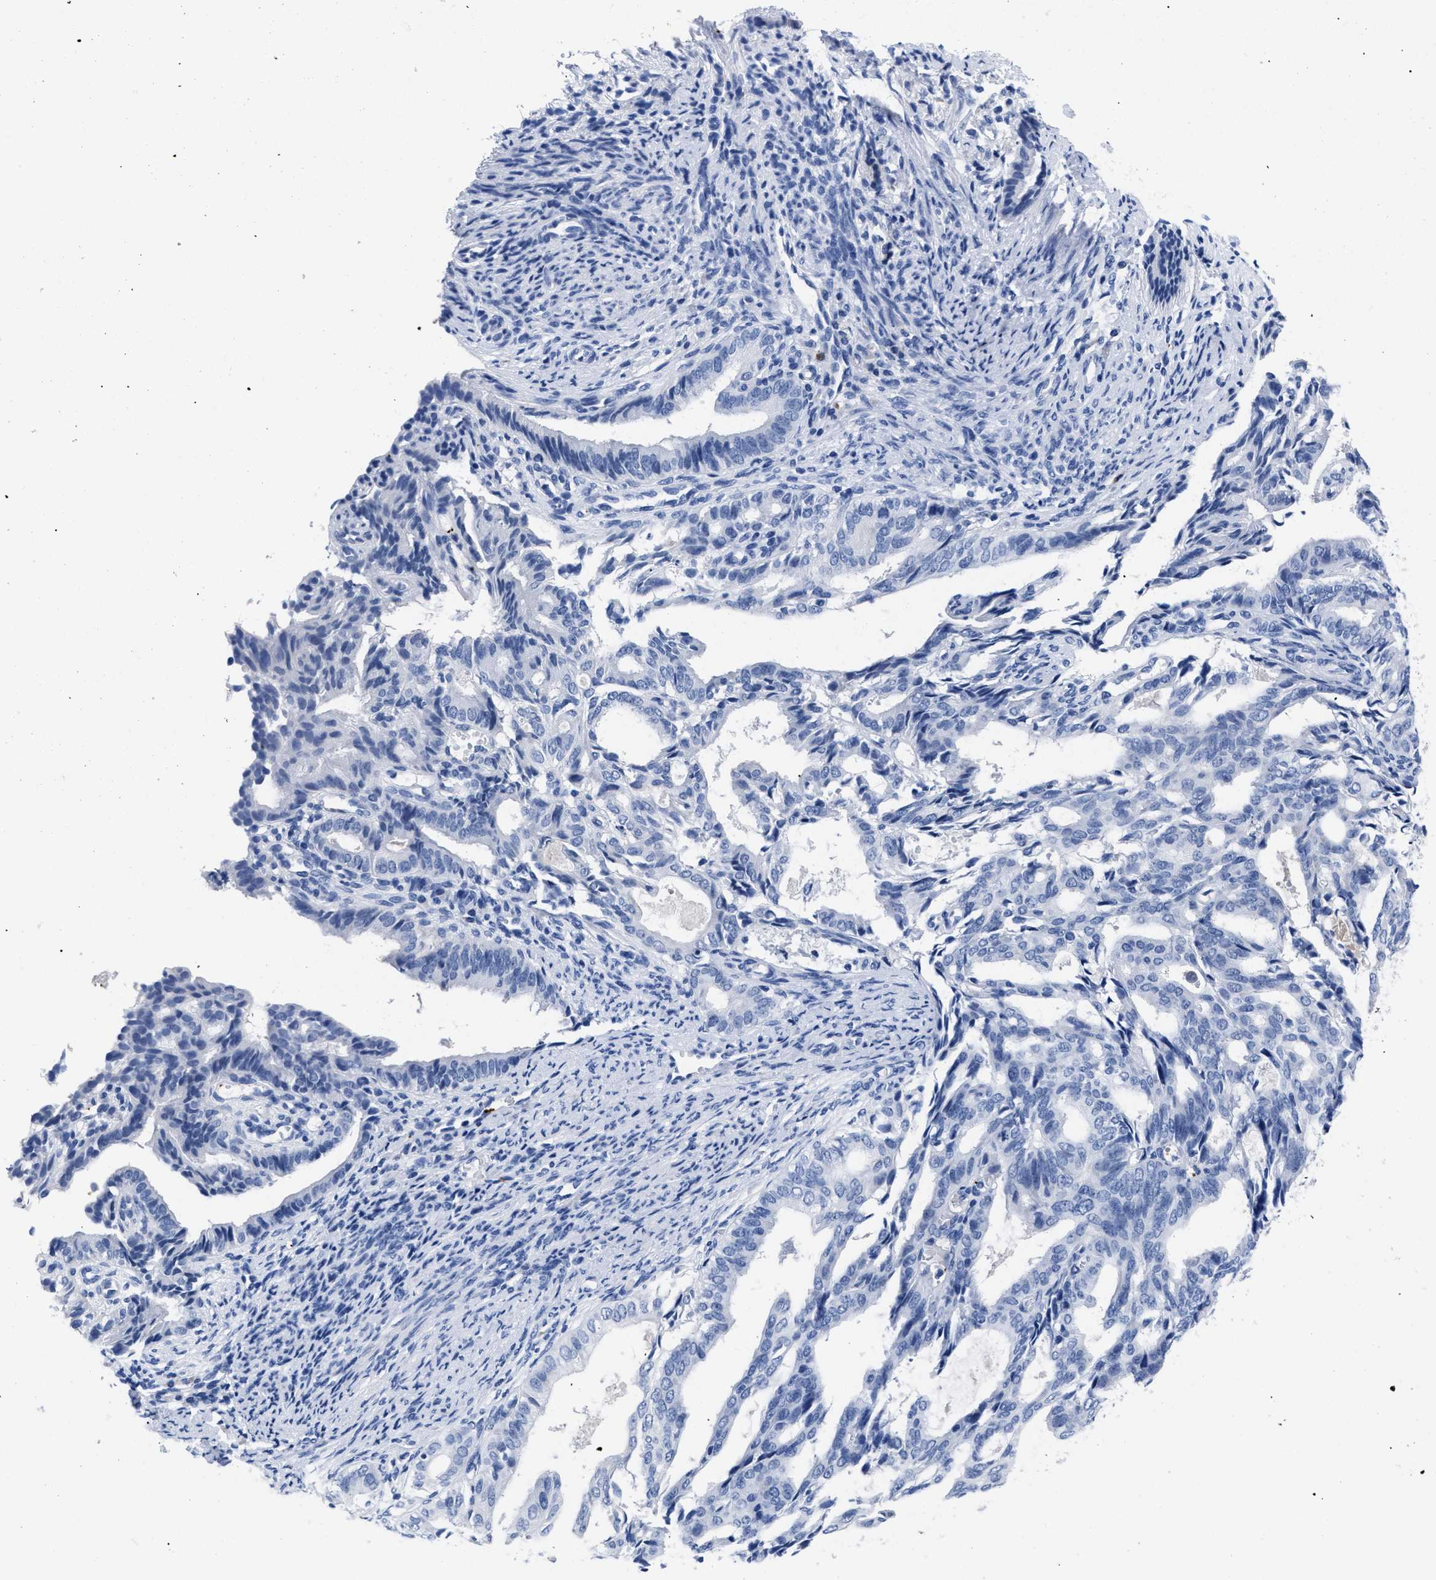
{"staining": {"intensity": "negative", "quantity": "none", "location": "none"}, "tissue": "endometrial cancer", "cell_type": "Tumor cells", "image_type": "cancer", "snomed": [{"axis": "morphology", "description": "Adenocarcinoma, NOS"}, {"axis": "topography", "description": "Endometrium"}], "caption": "IHC micrograph of neoplastic tissue: human endometrial cancer stained with DAB (3,3'-diaminobenzidine) reveals no significant protein staining in tumor cells.", "gene": "TREML1", "patient": {"sex": "female", "age": 58}}